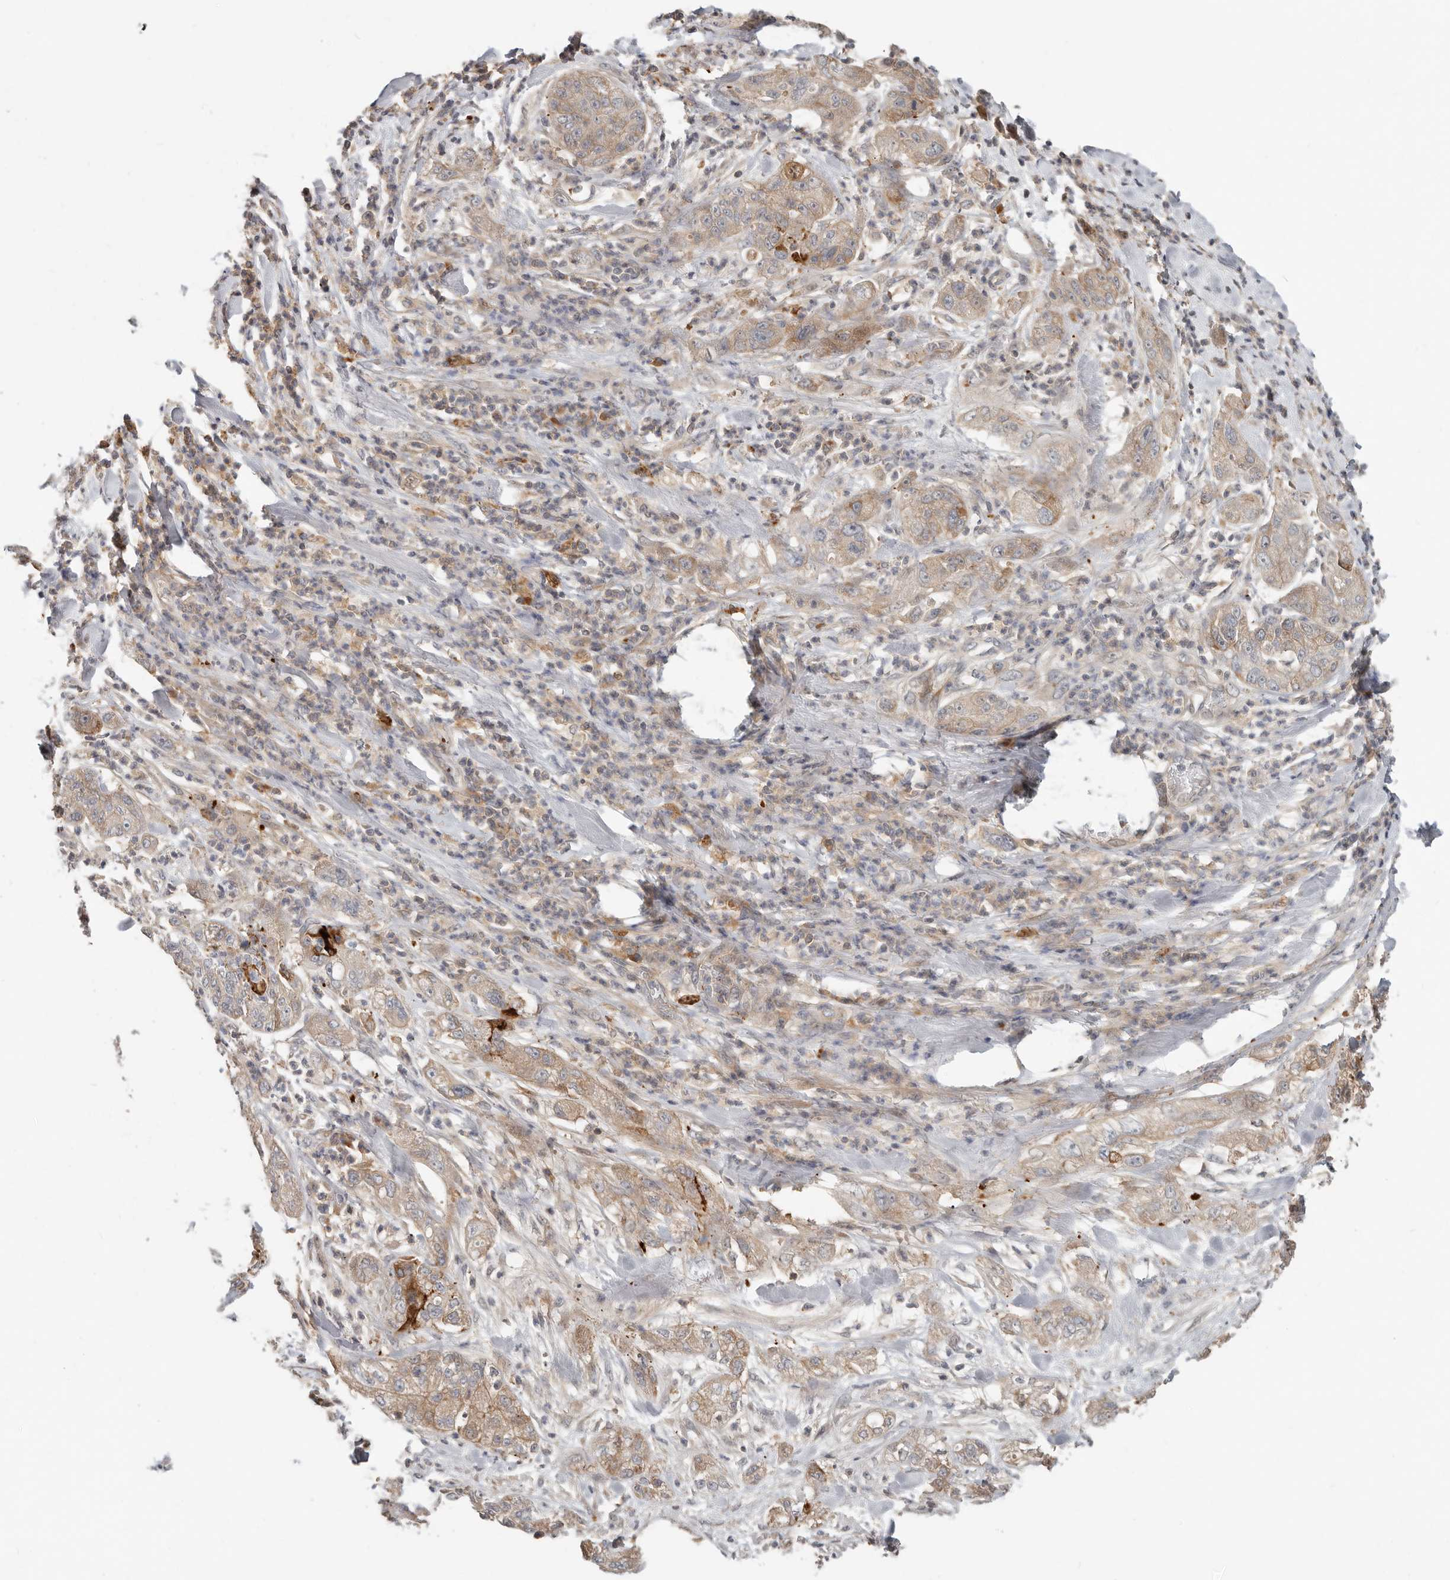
{"staining": {"intensity": "weak", "quantity": ">75%", "location": "cytoplasmic/membranous"}, "tissue": "pancreatic cancer", "cell_type": "Tumor cells", "image_type": "cancer", "snomed": [{"axis": "morphology", "description": "Adenocarcinoma, NOS"}, {"axis": "topography", "description": "Pancreas"}], "caption": "A brown stain shows weak cytoplasmic/membranous expression of a protein in human pancreatic cancer tumor cells.", "gene": "MTFR2", "patient": {"sex": "female", "age": 78}}